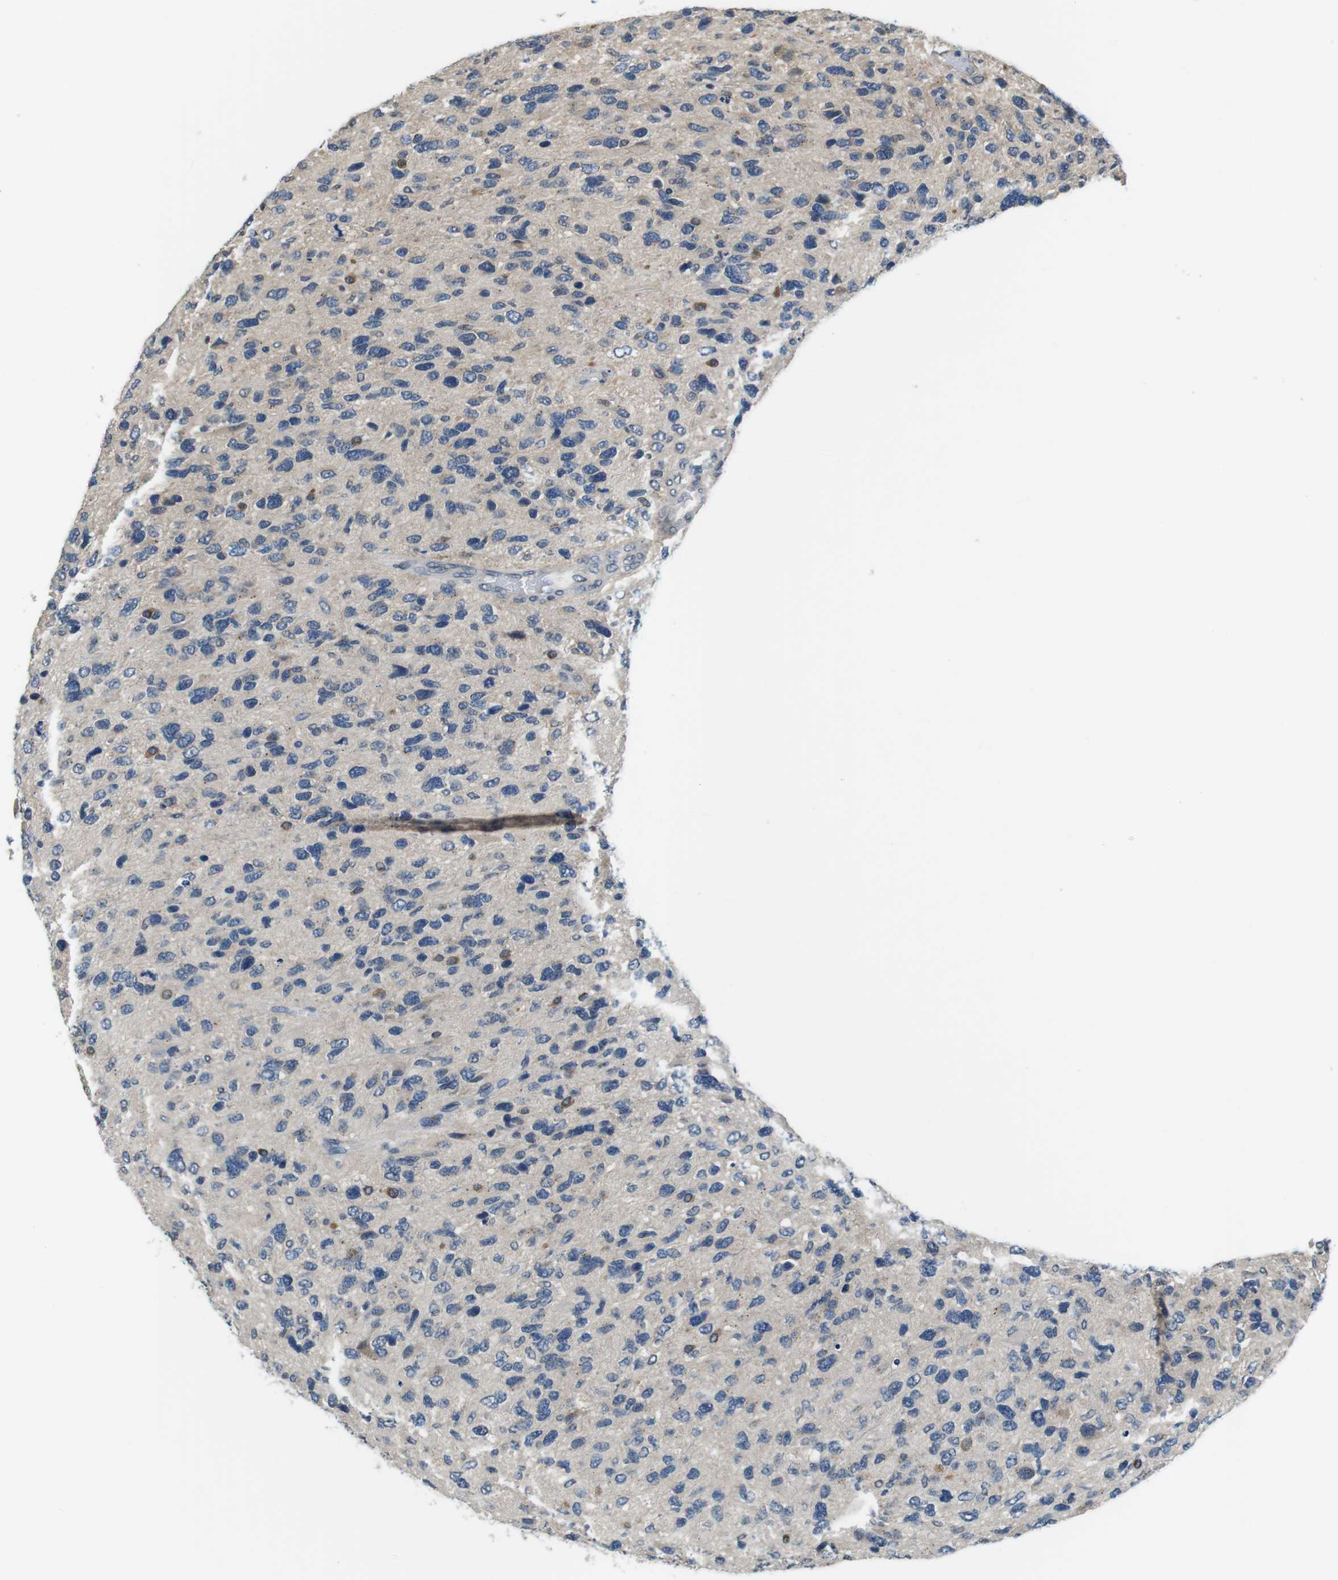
{"staining": {"intensity": "moderate", "quantity": "<25%", "location": "cytoplasmic/membranous"}, "tissue": "glioma", "cell_type": "Tumor cells", "image_type": "cancer", "snomed": [{"axis": "morphology", "description": "Glioma, malignant, High grade"}, {"axis": "topography", "description": "Brain"}], "caption": "Brown immunohistochemical staining in glioma shows moderate cytoplasmic/membranous positivity in about <25% of tumor cells.", "gene": "CD163L1", "patient": {"sex": "female", "age": 58}}